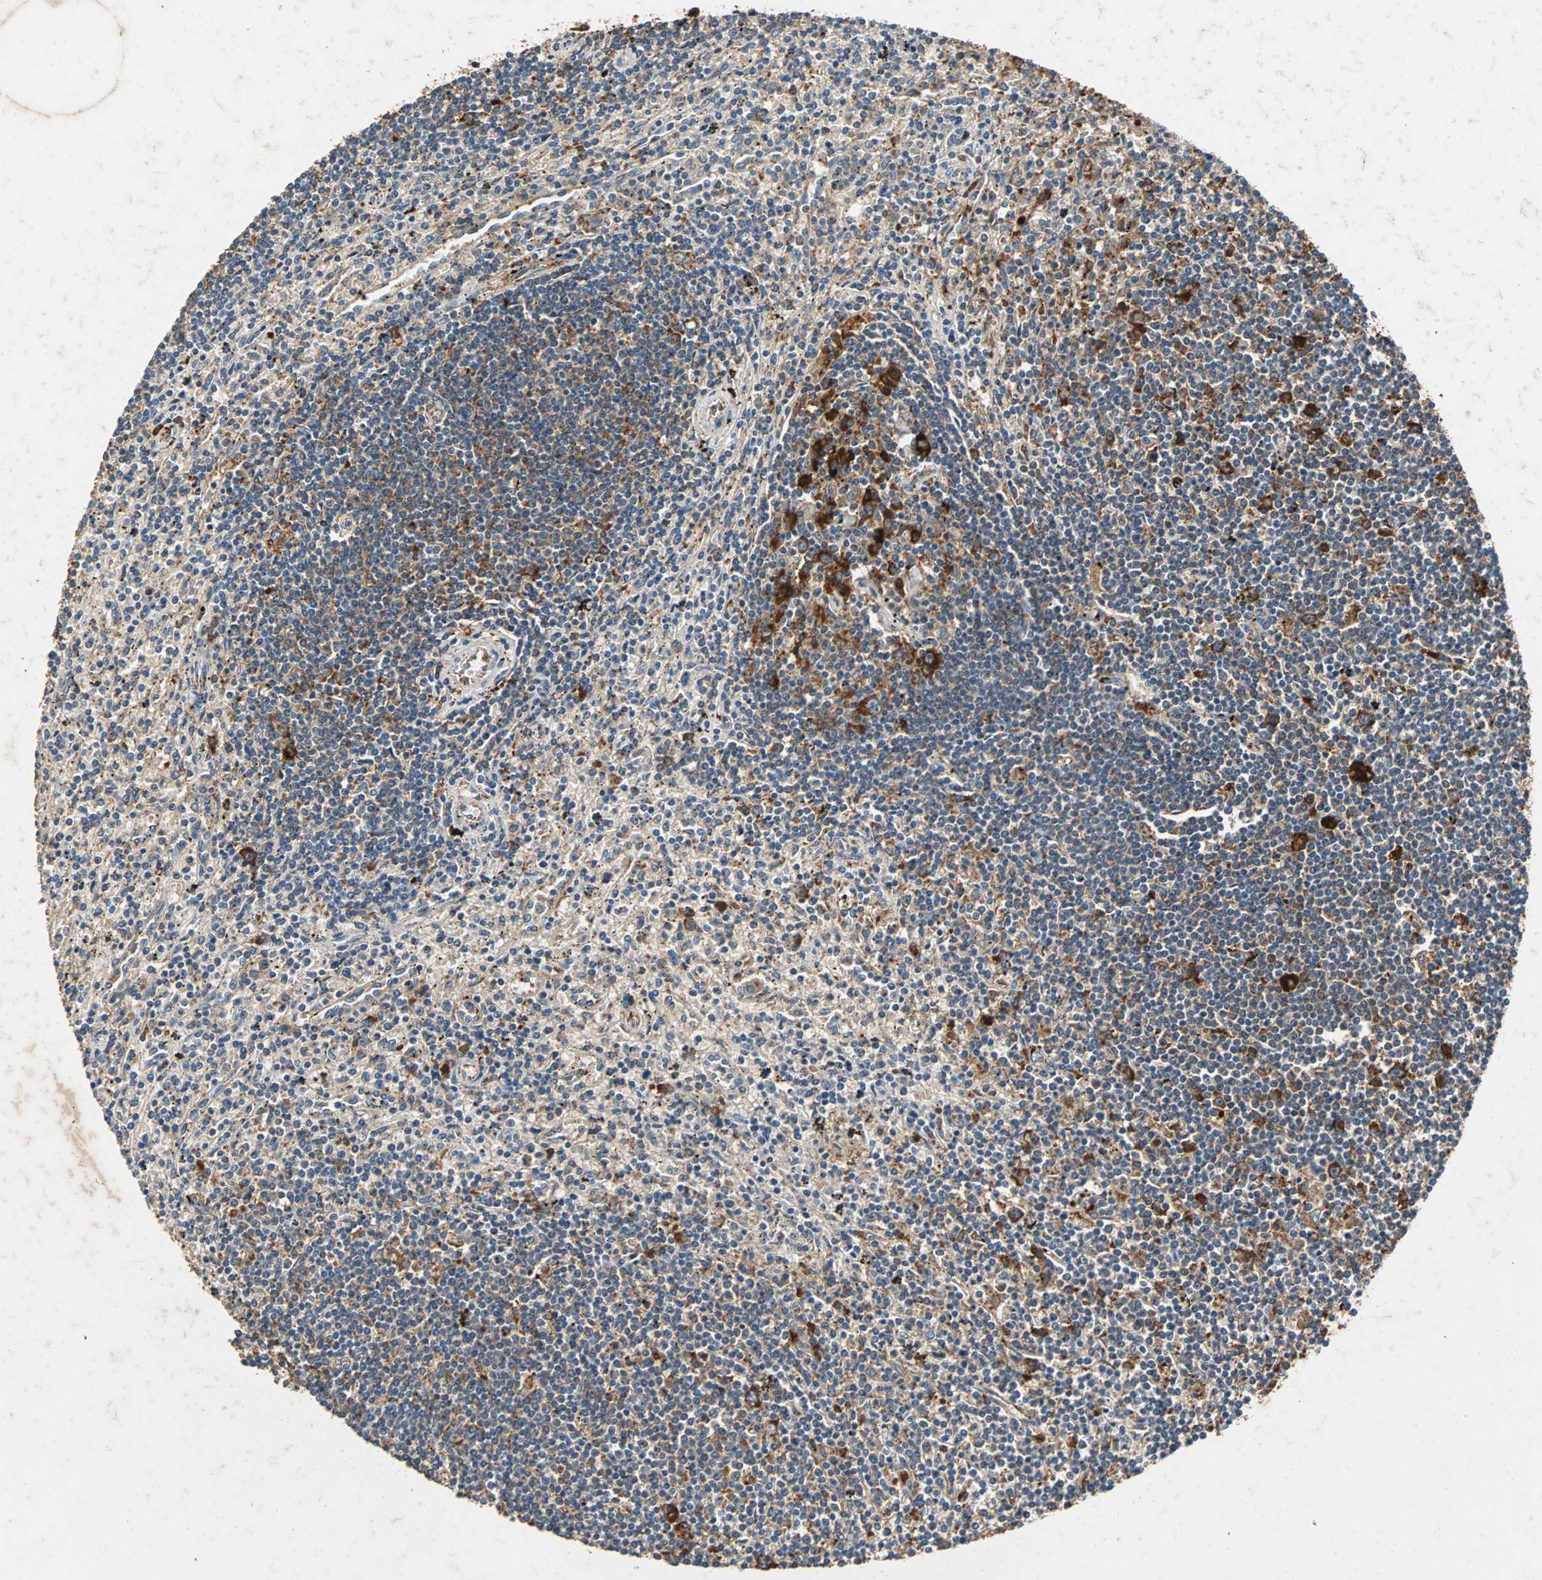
{"staining": {"intensity": "moderate", "quantity": ">75%", "location": "cytoplasmic/membranous"}, "tissue": "lymphoma", "cell_type": "Tumor cells", "image_type": "cancer", "snomed": [{"axis": "morphology", "description": "Malignant lymphoma, non-Hodgkin's type, Low grade"}, {"axis": "topography", "description": "Spleen"}], "caption": "Lymphoma tissue demonstrates moderate cytoplasmic/membranous staining in about >75% of tumor cells, visualized by immunohistochemistry.", "gene": "NAA10", "patient": {"sex": "male", "age": 76}}